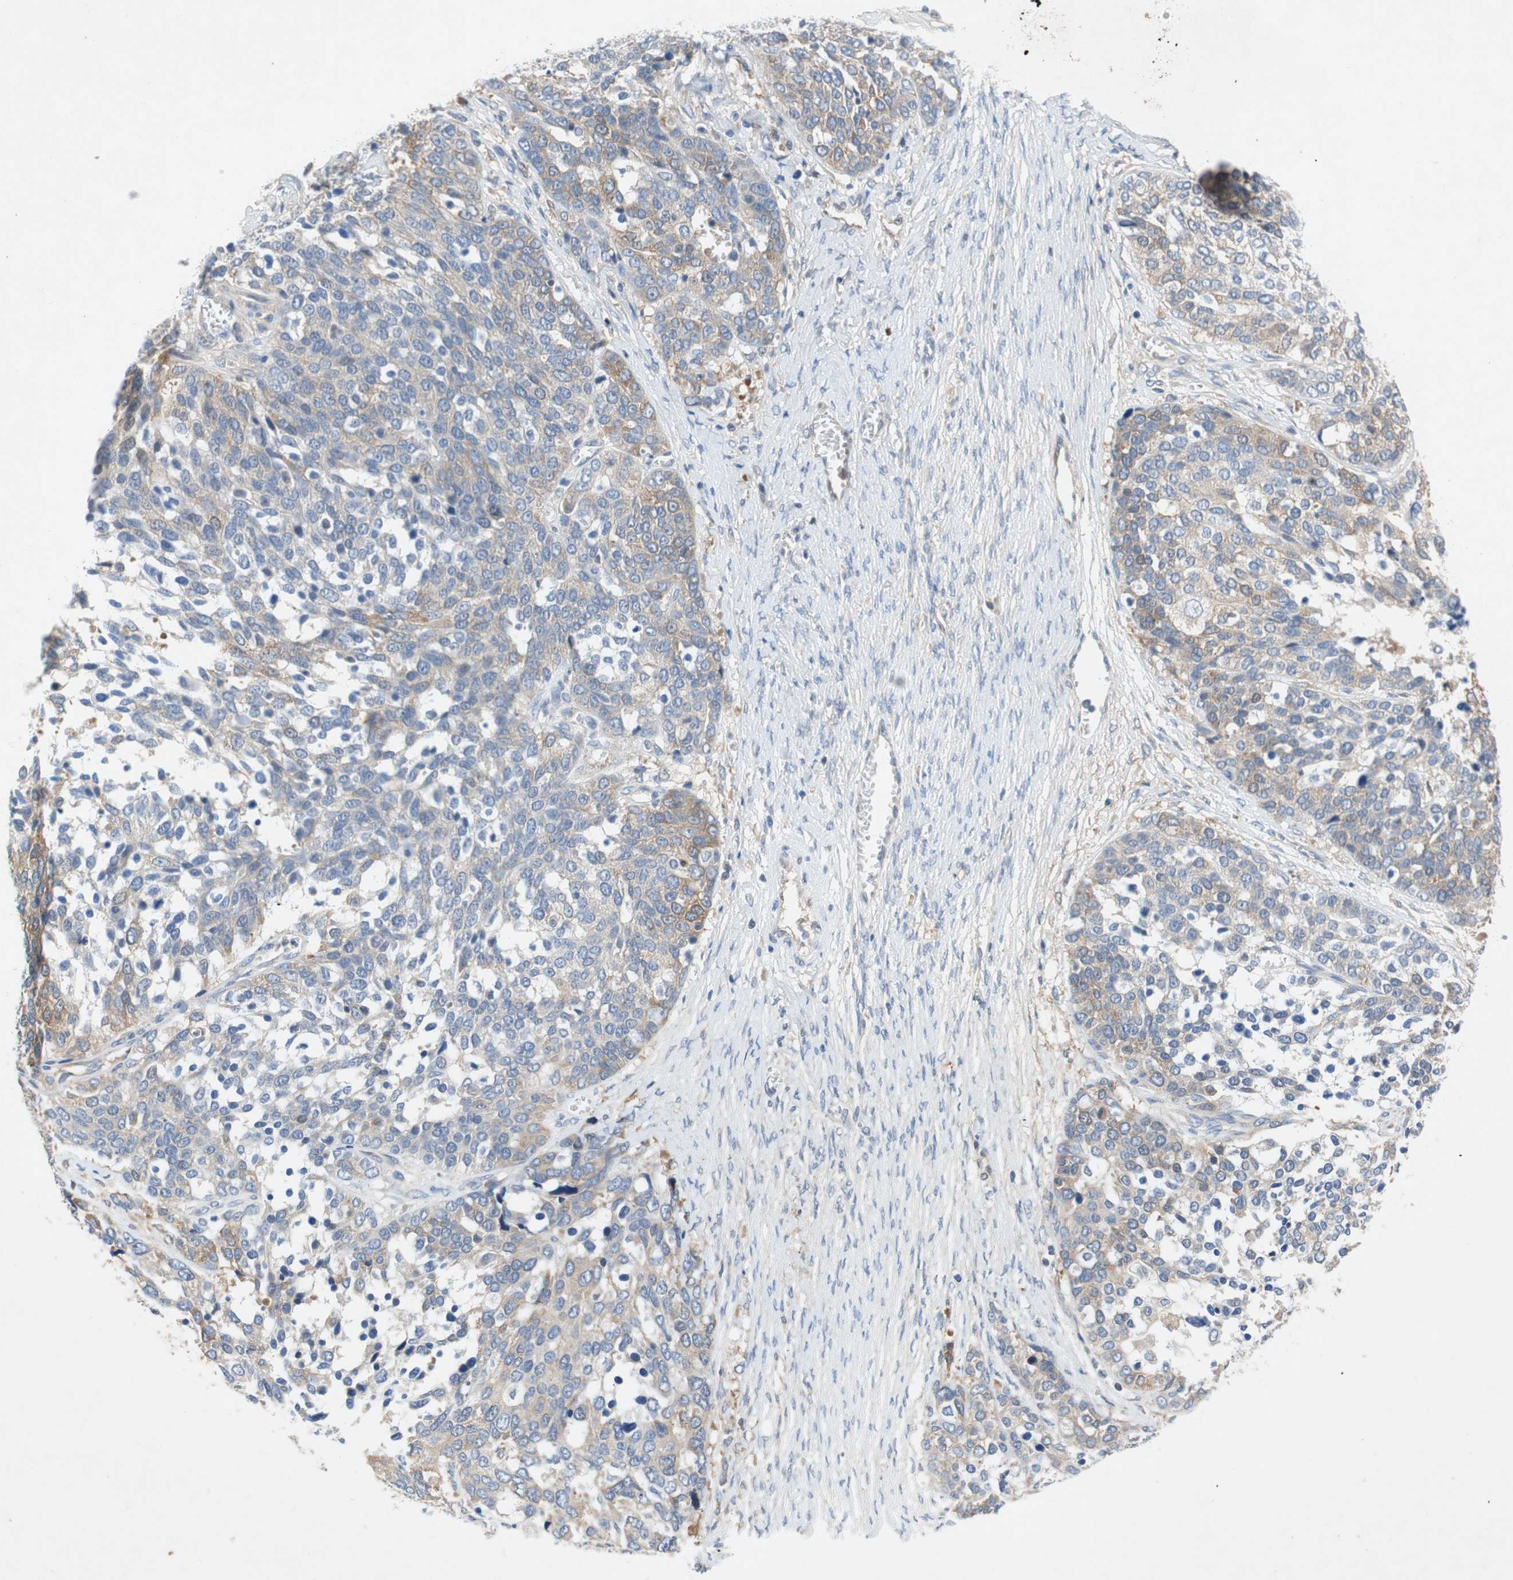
{"staining": {"intensity": "weak", "quantity": "25%-75%", "location": "cytoplasmic/membranous"}, "tissue": "ovarian cancer", "cell_type": "Tumor cells", "image_type": "cancer", "snomed": [{"axis": "morphology", "description": "Cystadenocarcinoma, serous, NOS"}, {"axis": "topography", "description": "Ovary"}], "caption": "Protein staining of serous cystadenocarcinoma (ovarian) tissue demonstrates weak cytoplasmic/membranous staining in about 25%-75% of tumor cells.", "gene": "RELB", "patient": {"sex": "female", "age": 44}}